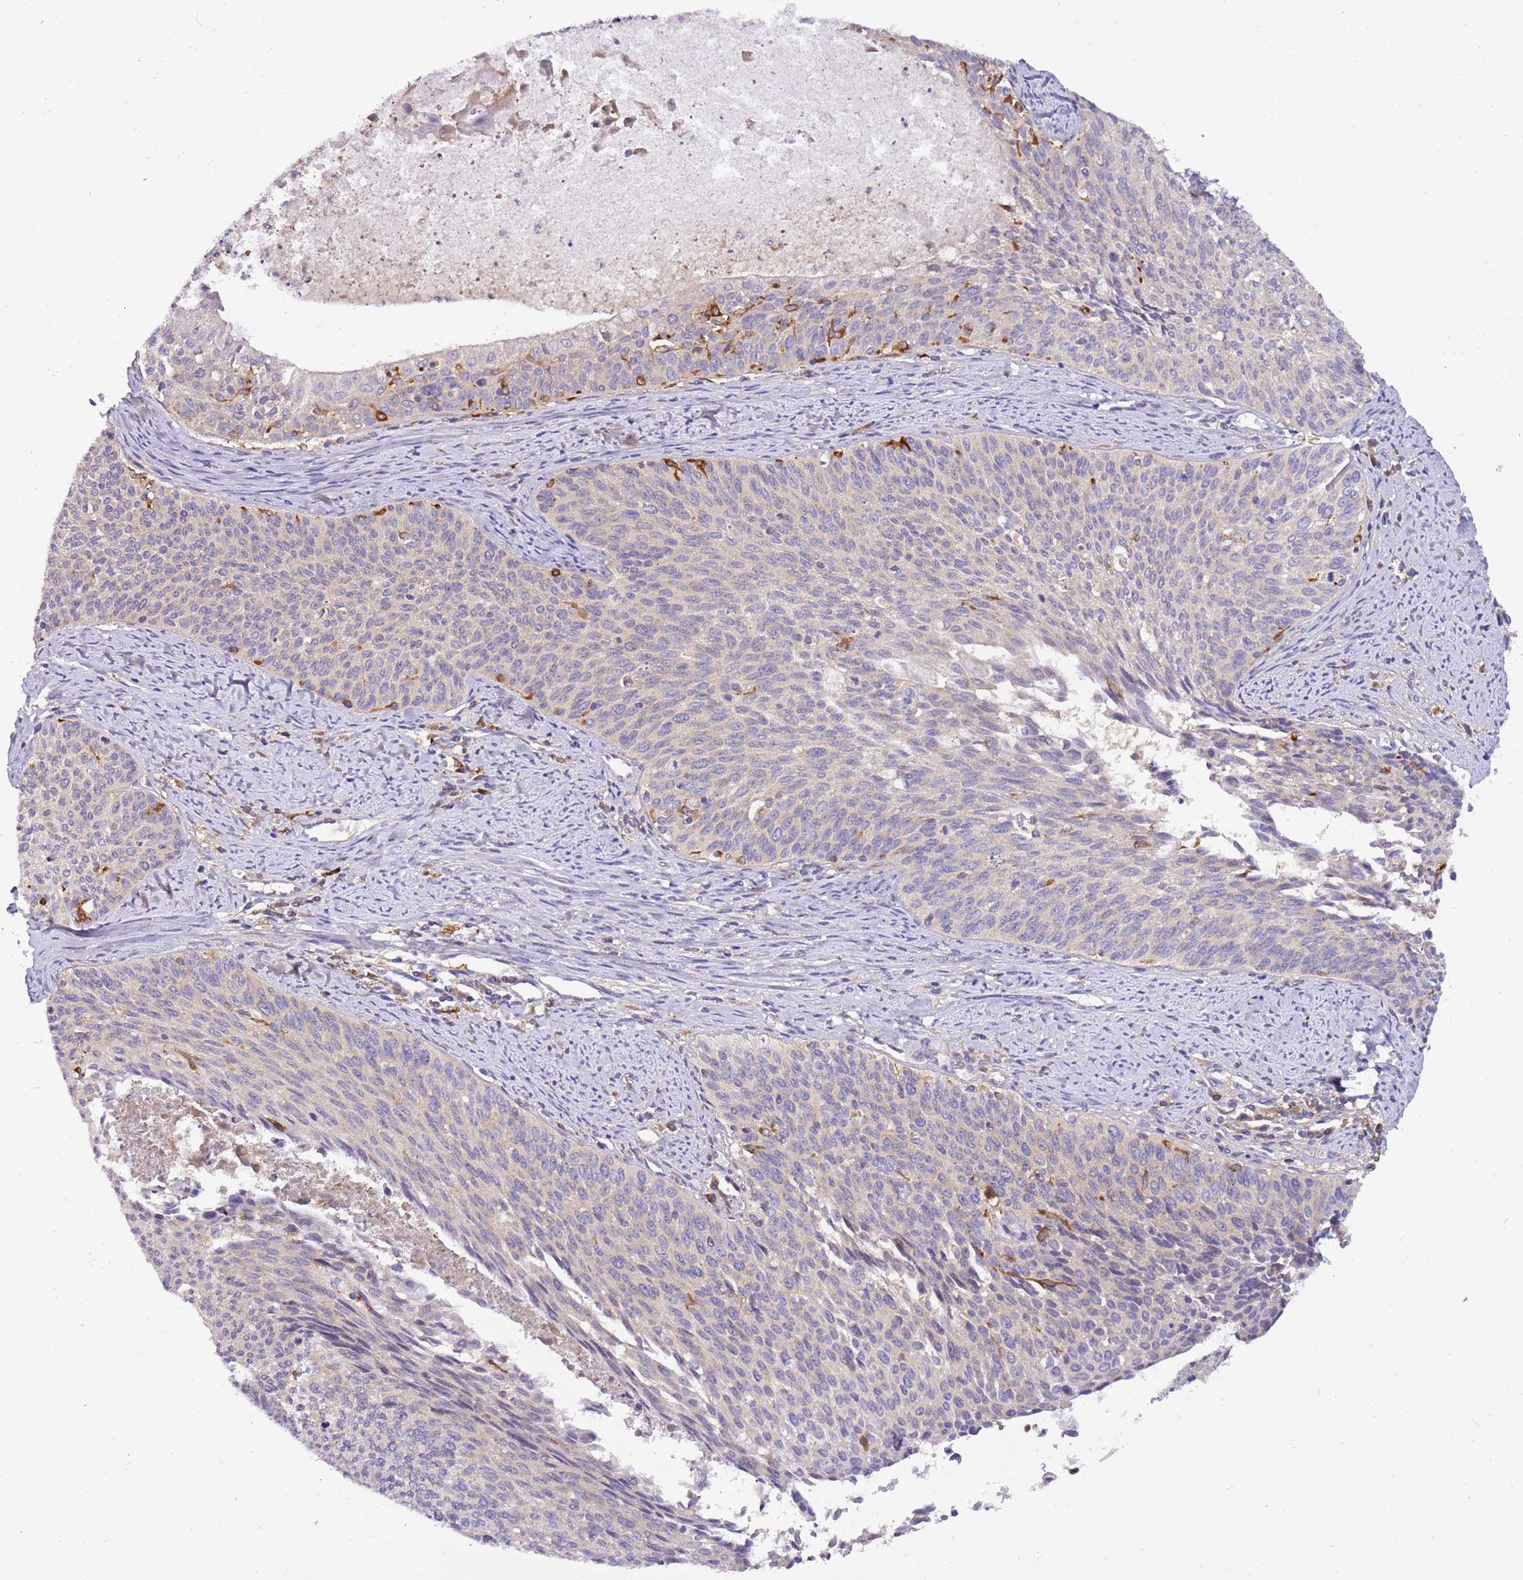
{"staining": {"intensity": "negative", "quantity": "none", "location": "none"}, "tissue": "cervical cancer", "cell_type": "Tumor cells", "image_type": "cancer", "snomed": [{"axis": "morphology", "description": "Squamous cell carcinoma, NOS"}, {"axis": "topography", "description": "Cervix"}], "caption": "This is an IHC photomicrograph of human squamous cell carcinoma (cervical). There is no staining in tumor cells.", "gene": "ATXN2L", "patient": {"sex": "female", "age": 55}}